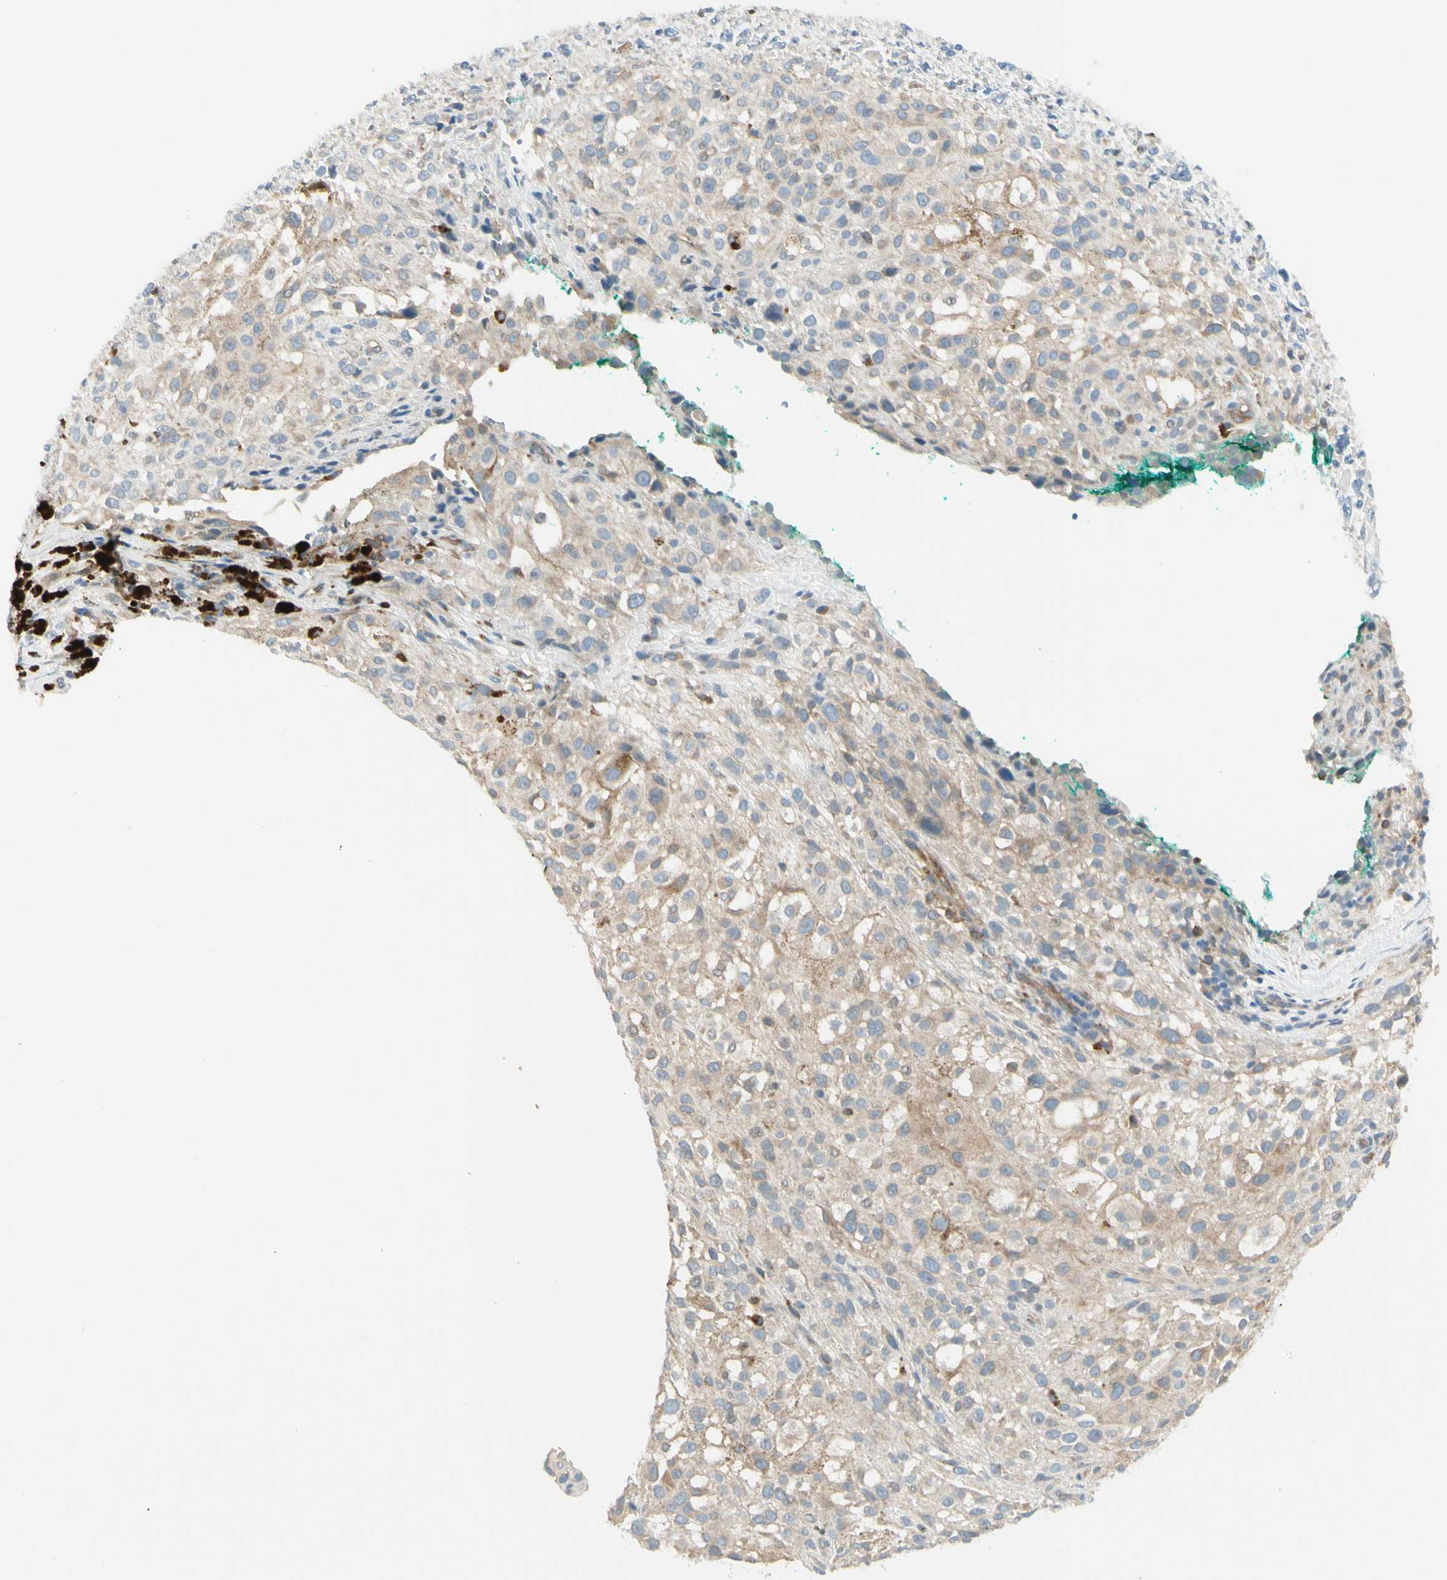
{"staining": {"intensity": "weak", "quantity": "<25%", "location": "cytoplasmic/membranous"}, "tissue": "melanoma", "cell_type": "Tumor cells", "image_type": "cancer", "snomed": [{"axis": "morphology", "description": "Necrosis, NOS"}, {"axis": "morphology", "description": "Malignant melanoma, NOS"}, {"axis": "topography", "description": "Skin"}], "caption": "Tumor cells show no significant staining in melanoma.", "gene": "LPCAT2", "patient": {"sex": "female", "age": 87}}